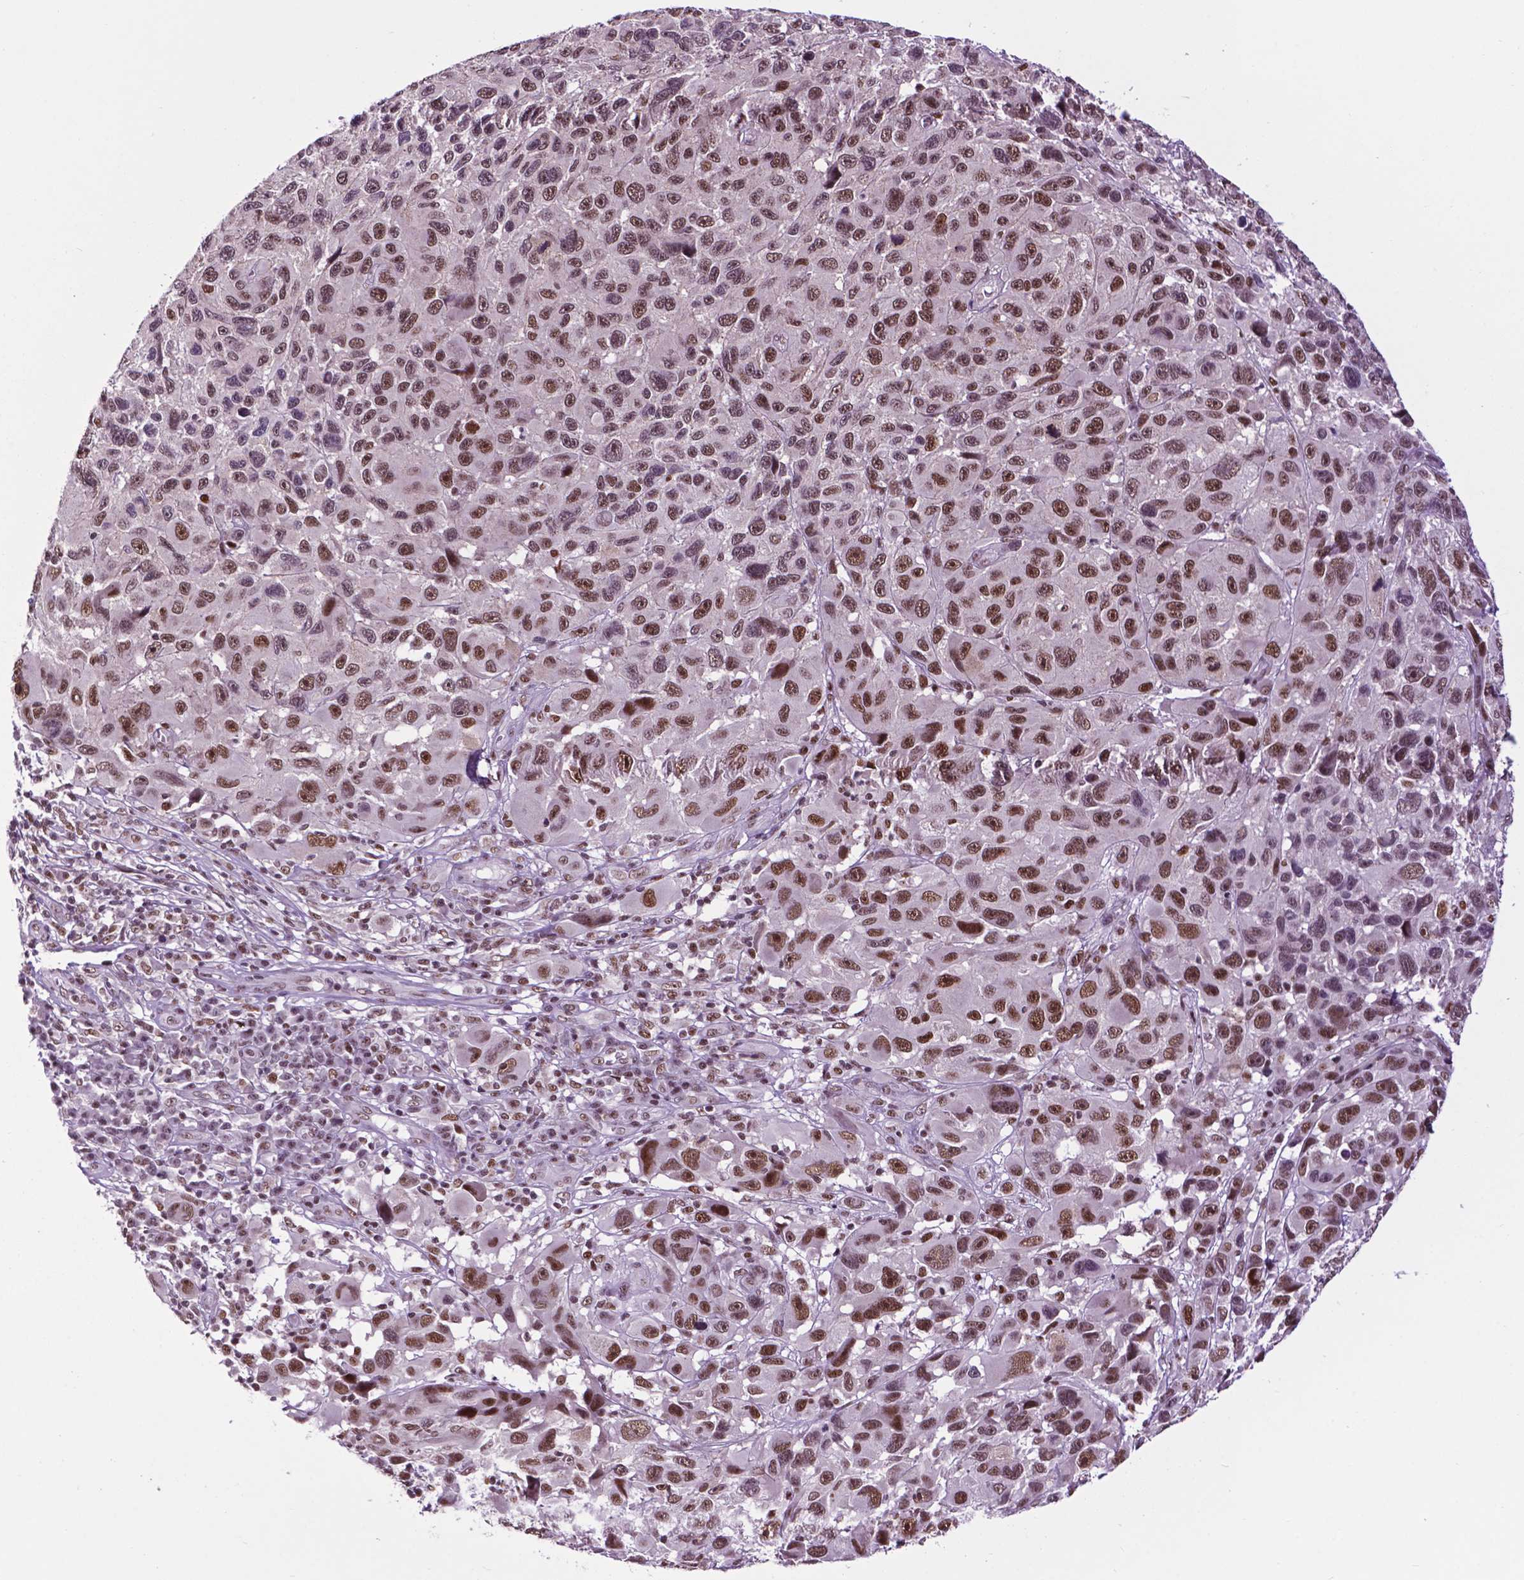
{"staining": {"intensity": "strong", "quantity": ">75%", "location": "nuclear"}, "tissue": "melanoma", "cell_type": "Tumor cells", "image_type": "cancer", "snomed": [{"axis": "morphology", "description": "Malignant melanoma, NOS"}, {"axis": "topography", "description": "Skin"}], "caption": "Malignant melanoma tissue displays strong nuclear staining in approximately >75% of tumor cells, visualized by immunohistochemistry. (DAB = brown stain, brightfield microscopy at high magnification).", "gene": "EAF1", "patient": {"sex": "male", "age": 53}}